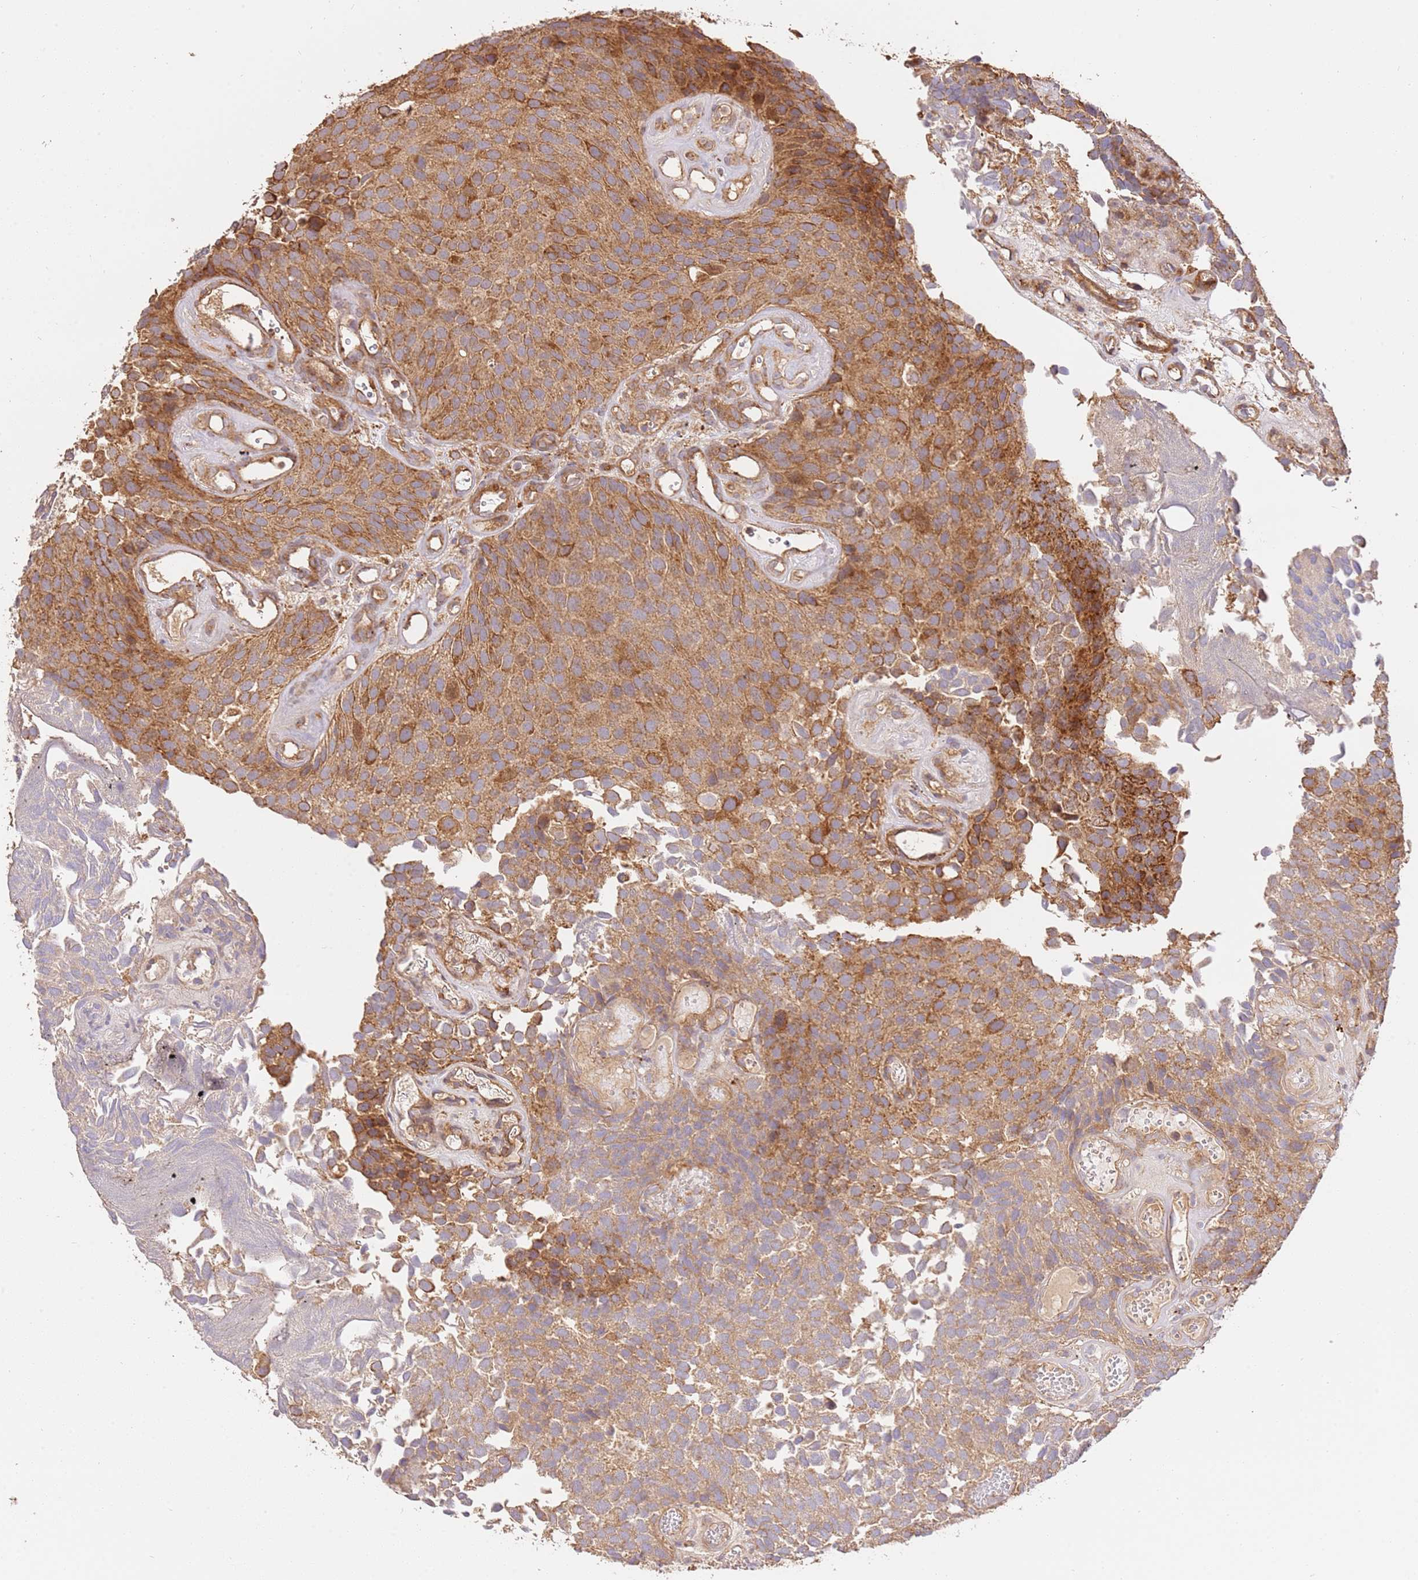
{"staining": {"intensity": "moderate", "quantity": ">75%", "location": "cytoplasmic/membranous"}, "tissue": "urothelial cancer", "cell_type": "Tumor cells", "image_type": "cancer", "snomed": [{"axis": "morphology", "description": "Urothelial carcinoma, Low grade"}, {"axis": "topography", "description": "Urinary bladder"}], "caption": "A medium amount of moderate cytoplasmic/membranous staining is identified in about >75% of tumor cells in low-grade urothelial carcinoma tissue. The staining was performed using DAB (3,3'-diaminobenzidine) to visualize the protein expression in brown, while the nuclei were stained in blue with hematoxylin (Magnification: 20x).", "gene": "CEP55", "patient": {"sex": "male", "age": 89}}